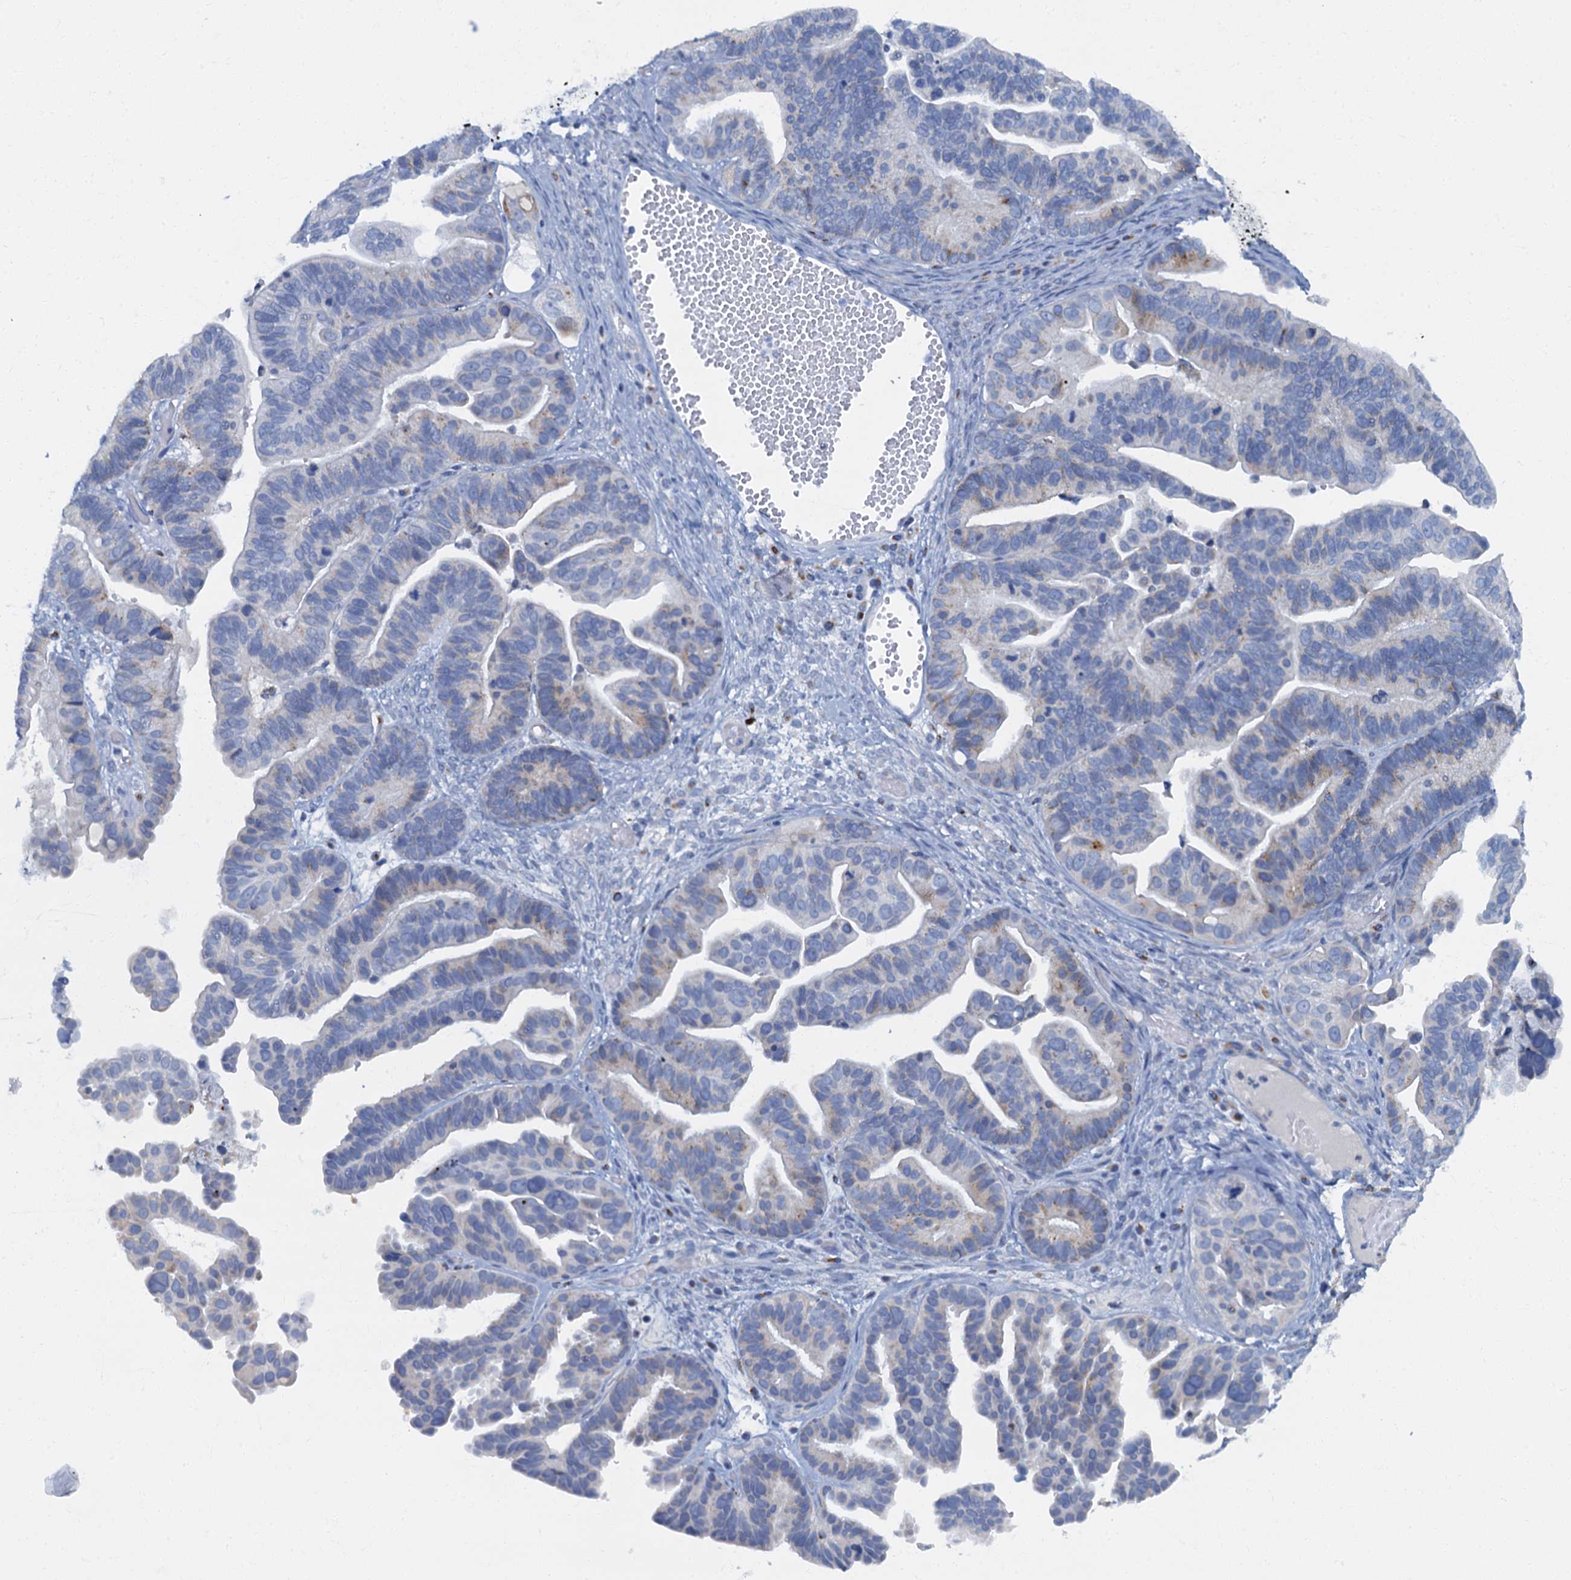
{"staining": {"intensity": "weak", "quantity": "<25%", "location": "cytoplasmic/membranous"}, "tissue": "ovarian cancer", "cell_type": "Tumor cells", "image_type": "cancer", "snomed": [{"axis": "morphology", "description": "Cystadenocarcinoma, serous, NOS"}, {"axis": "topography", "description": "Ovary"}], "caption": "The micrograph shows no significant expression in tumor cells of ovarian cancer (serous cystadenocarcinoma).", "gene": "LYPD3", "patient": {"sex": "female", "age": 56}}